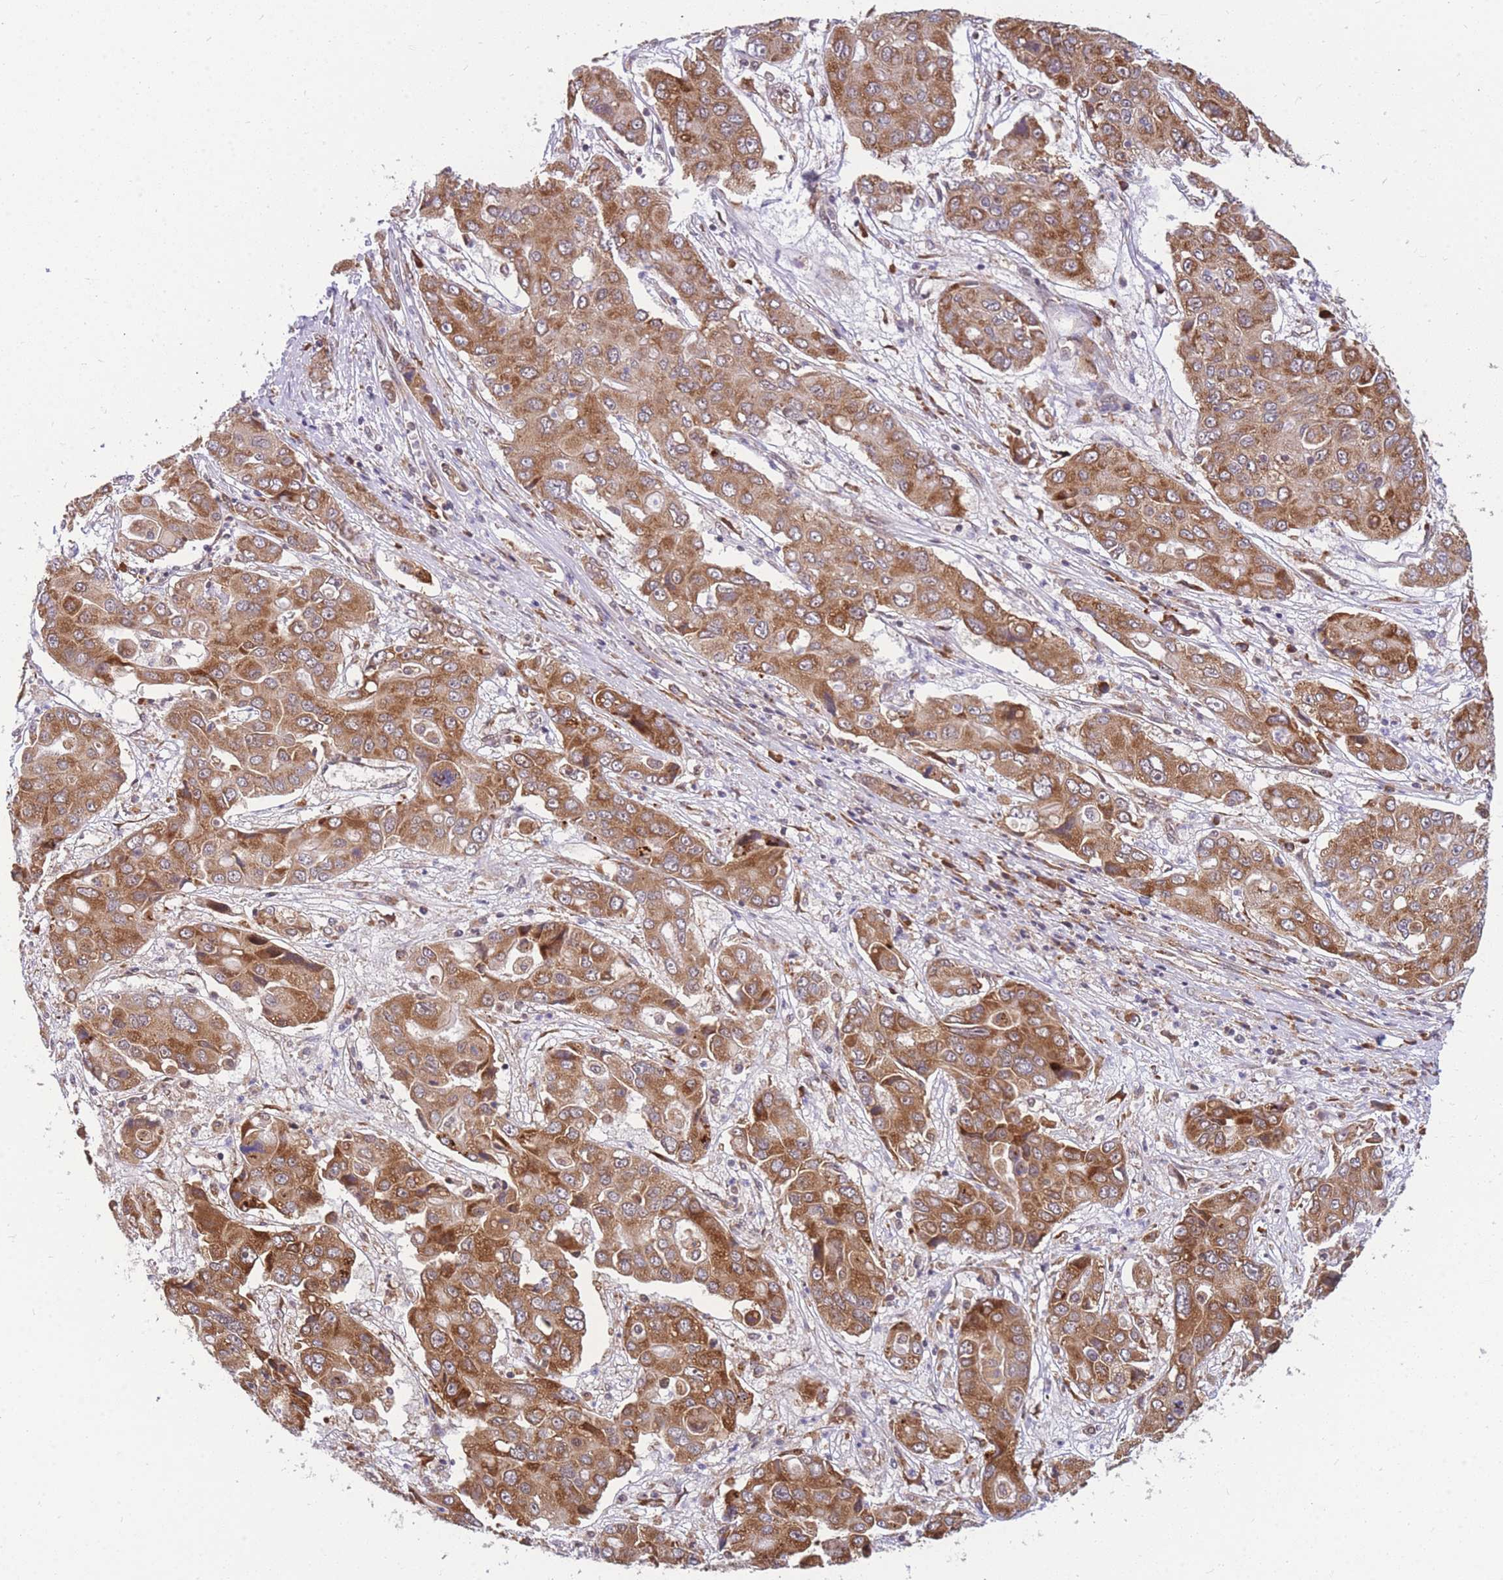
{"staining": {"intensity": "moderate", "quantity": ">75%", "location": "cytoplasmic/membranous"}, "tissue": "liver cancer", "cell_type": "Tumor cells", "image_type": "cancer", "snomed": [{"axis": "morphology", "description": "Cholangiocarcinoma"}, {"axis": "topography", "description": "Liver"}], "caption": "Tumor cells reveal medium levels of moderate cytoplasmic/membranous positivity in approximately >75% of cells in human liver cholangiocarcinoma.", "gene": "MRPL23", "patient": {"sex": "male", "age": 67}}